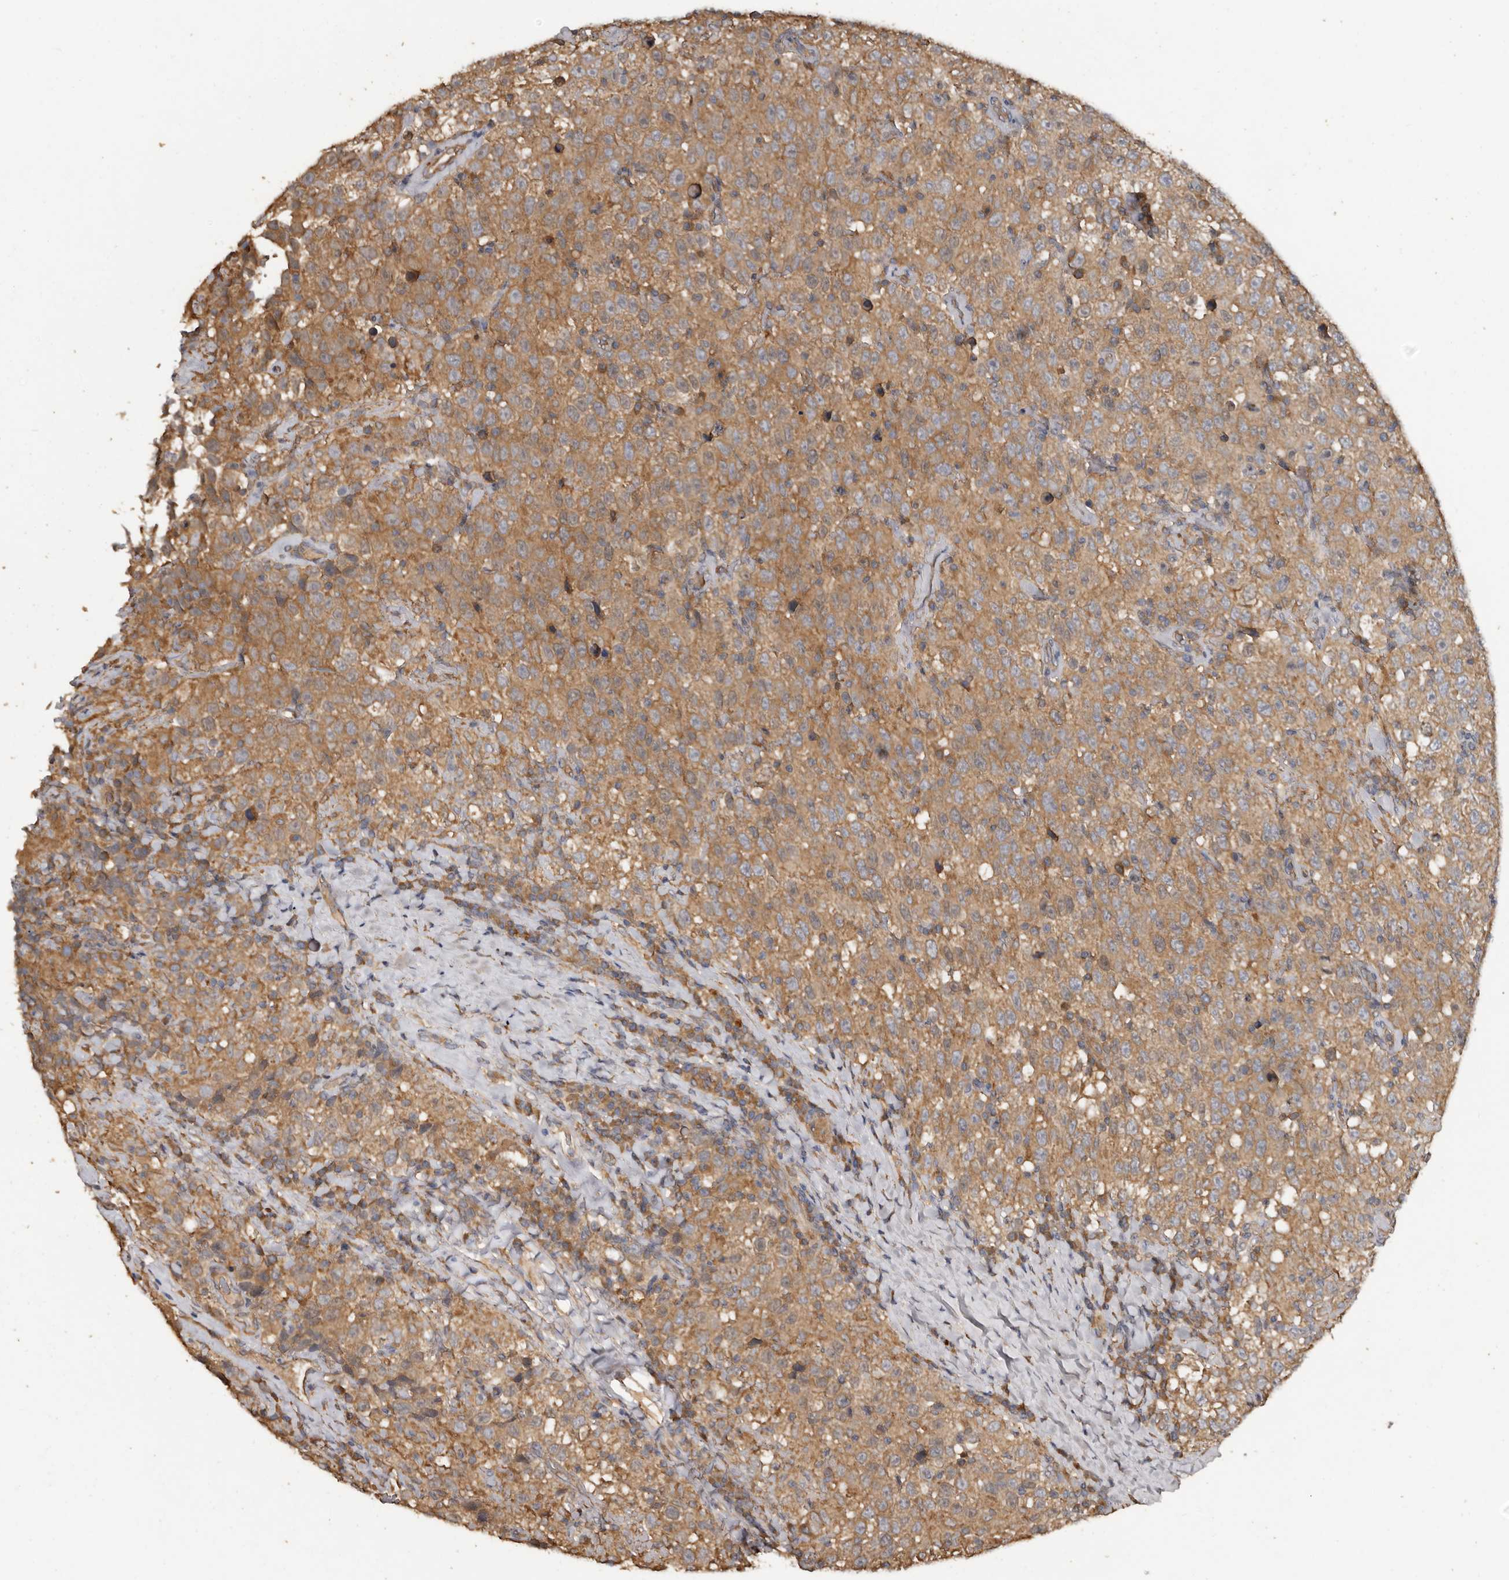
{"staining": {"intensity": "moderate", "quantity": ">75%", "location": "cytoplasmic/membranous"}, "tissue": "testis cancer", "cell_type": "Tumor cells", "image_type": "cancer", "snomed": [{"axis": "morphology", "description": "Seminoma, NOS"}, {"axis": "topography", "description": "Testis"}], "caption": "The micrograph shows staining of testis seminoma, revealing moderate cytoplasmic/membranous protein expression (brown color) within tumor cells. The protein of interest is stained brown, and the nuclei are stained in blue (DAB IHC with brightfield microscopy, high magnification).", "gene": "FLCN", "patient": {"sex": "male", "age": 41}}